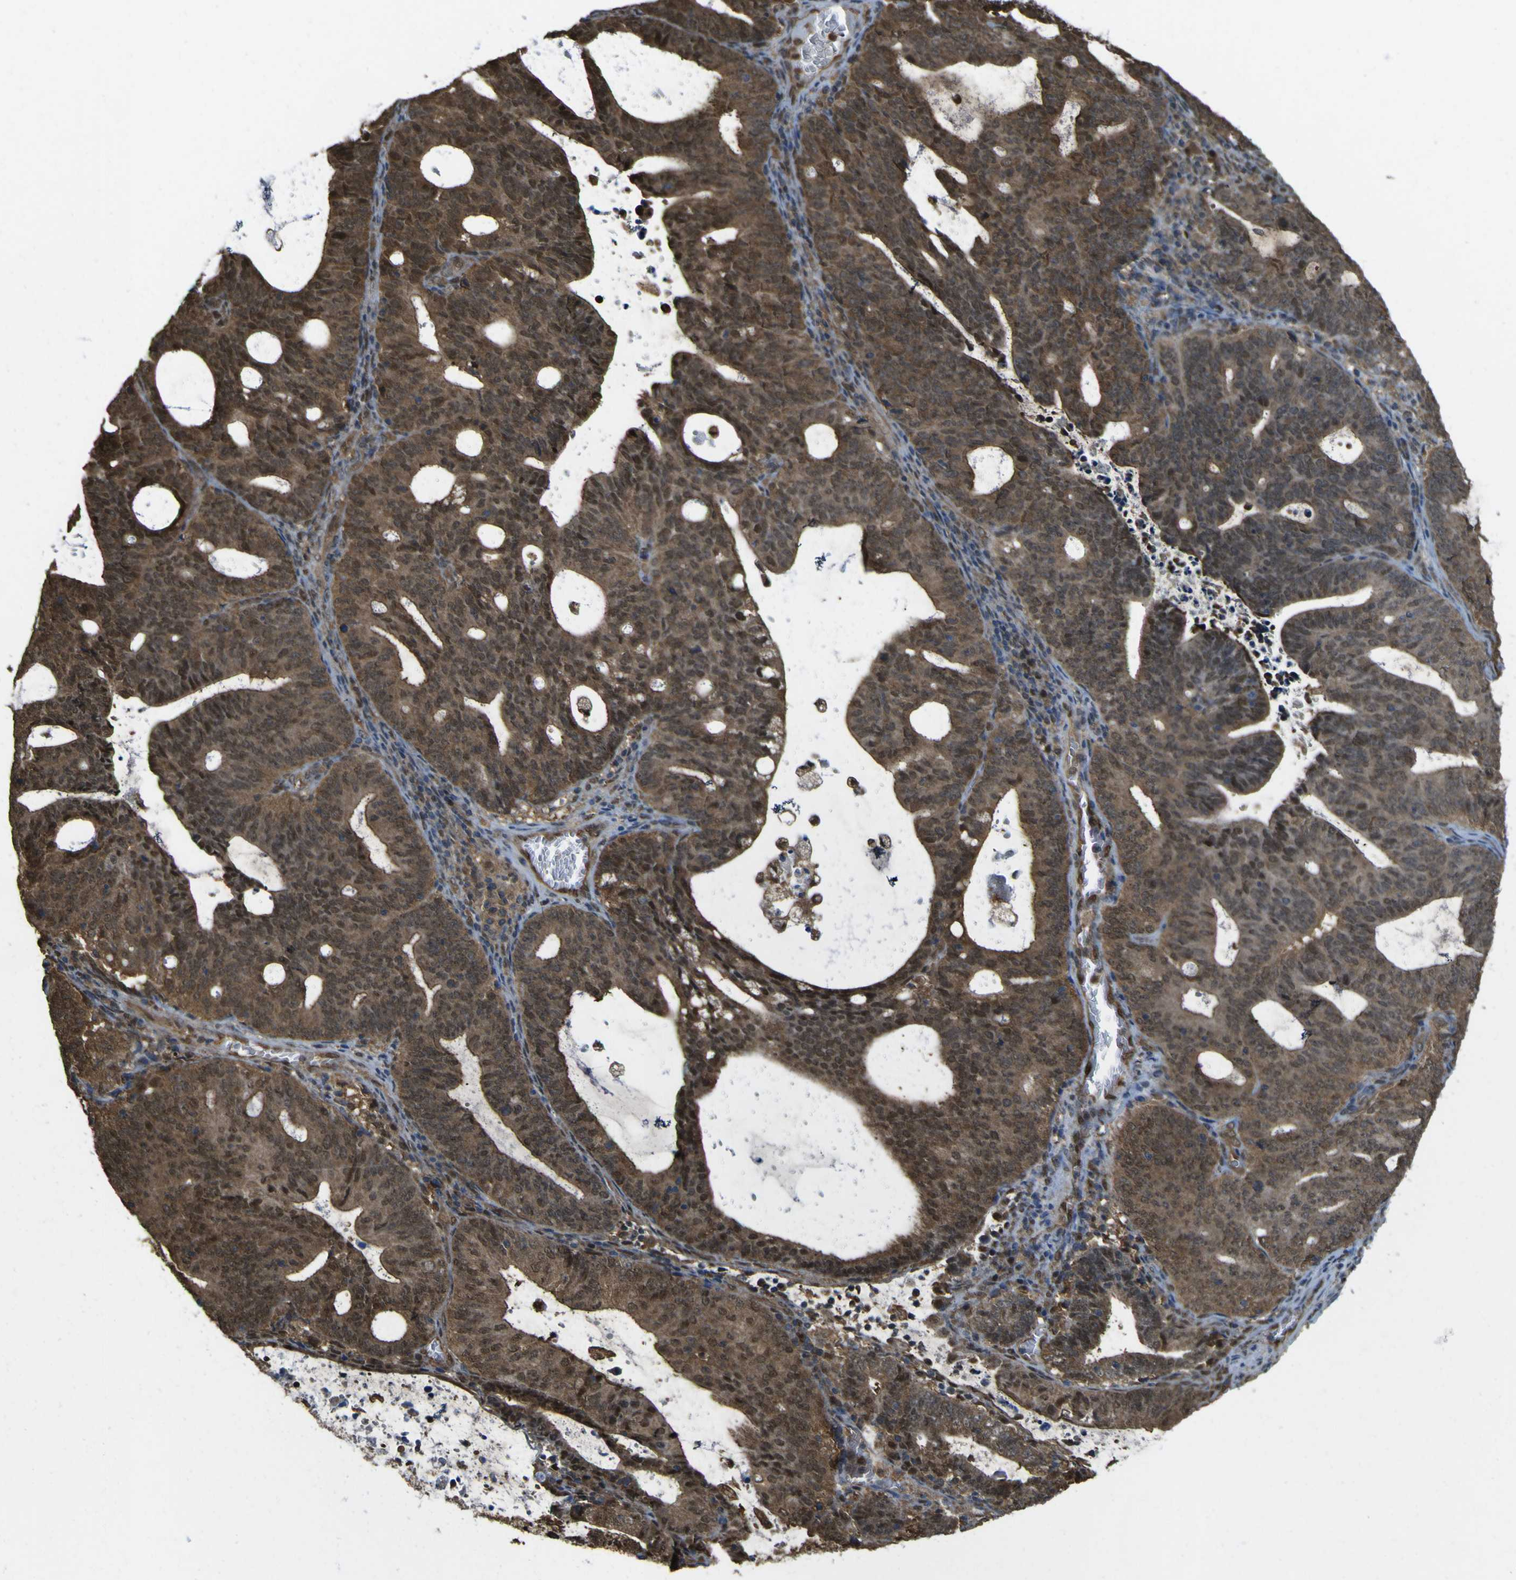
{"staining": {"intensity": "strong", "quantity": ">75%", "location": "cytoplasmic/membranous"}, "tissue": "endometrial cancer", "cell_type": "Tumor cells", "image_type": "cancer", "snomed": [{"axis": "morphology", "description": "Adenocarcinoma, NOS"}, {"axis": "topography", "description": "Uterus"}], "caption": "This micrograph demonstrates endometrial adenocarcinoma stained with immunohistochemistry (IHC) to label a protein in brown. The cytoplasmic/membranous of tumor cells show strong positivity for the protein. Nuclei are counter-stained blue.", "gene": "YWHAG", "patient": {"sex": "female", "age": 83}}